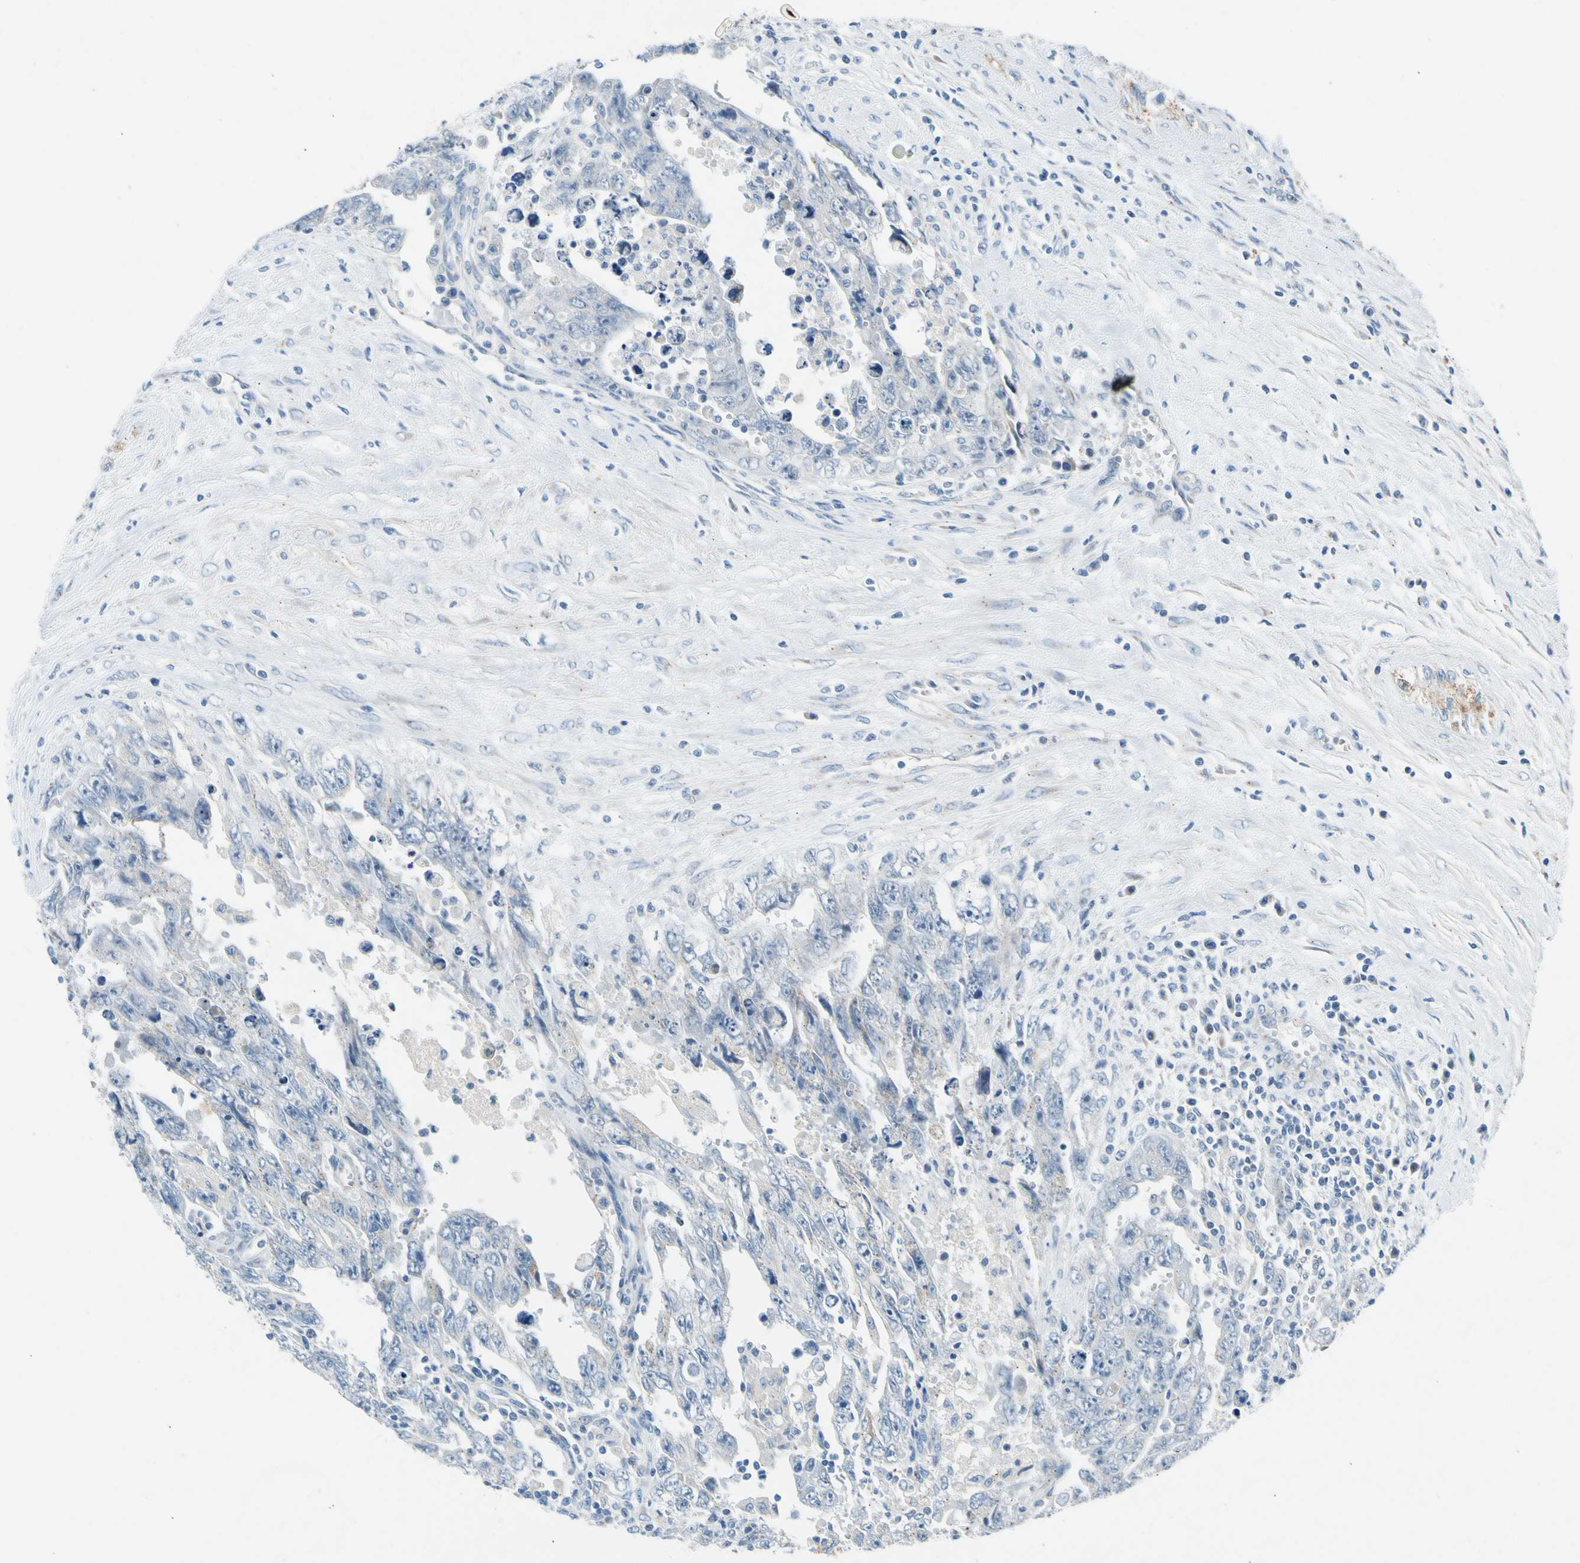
{"staining": {"intensity": "negative", "quantity": "none", "location": "none"}, "tissue": "testis cancer", "cell_type": "Tumor cells", "image_type": "cancer", "snomed": [{"axis": "morphology", "description": "Carcinoma, Embryonal, NOS"}, {"axis": "topography", "description": "Testis"}], "caption": "A micrograph of testis cancer stained for a protein demonstrates no brown staining in tumor cells. (Stains: DAB immunohistochemistry with hematoxylin counter stain, Microscopy: brightfield microscopy at high magnification).", "gene": "GASK1B", "patient": {"sex": "male", "age": 28}}